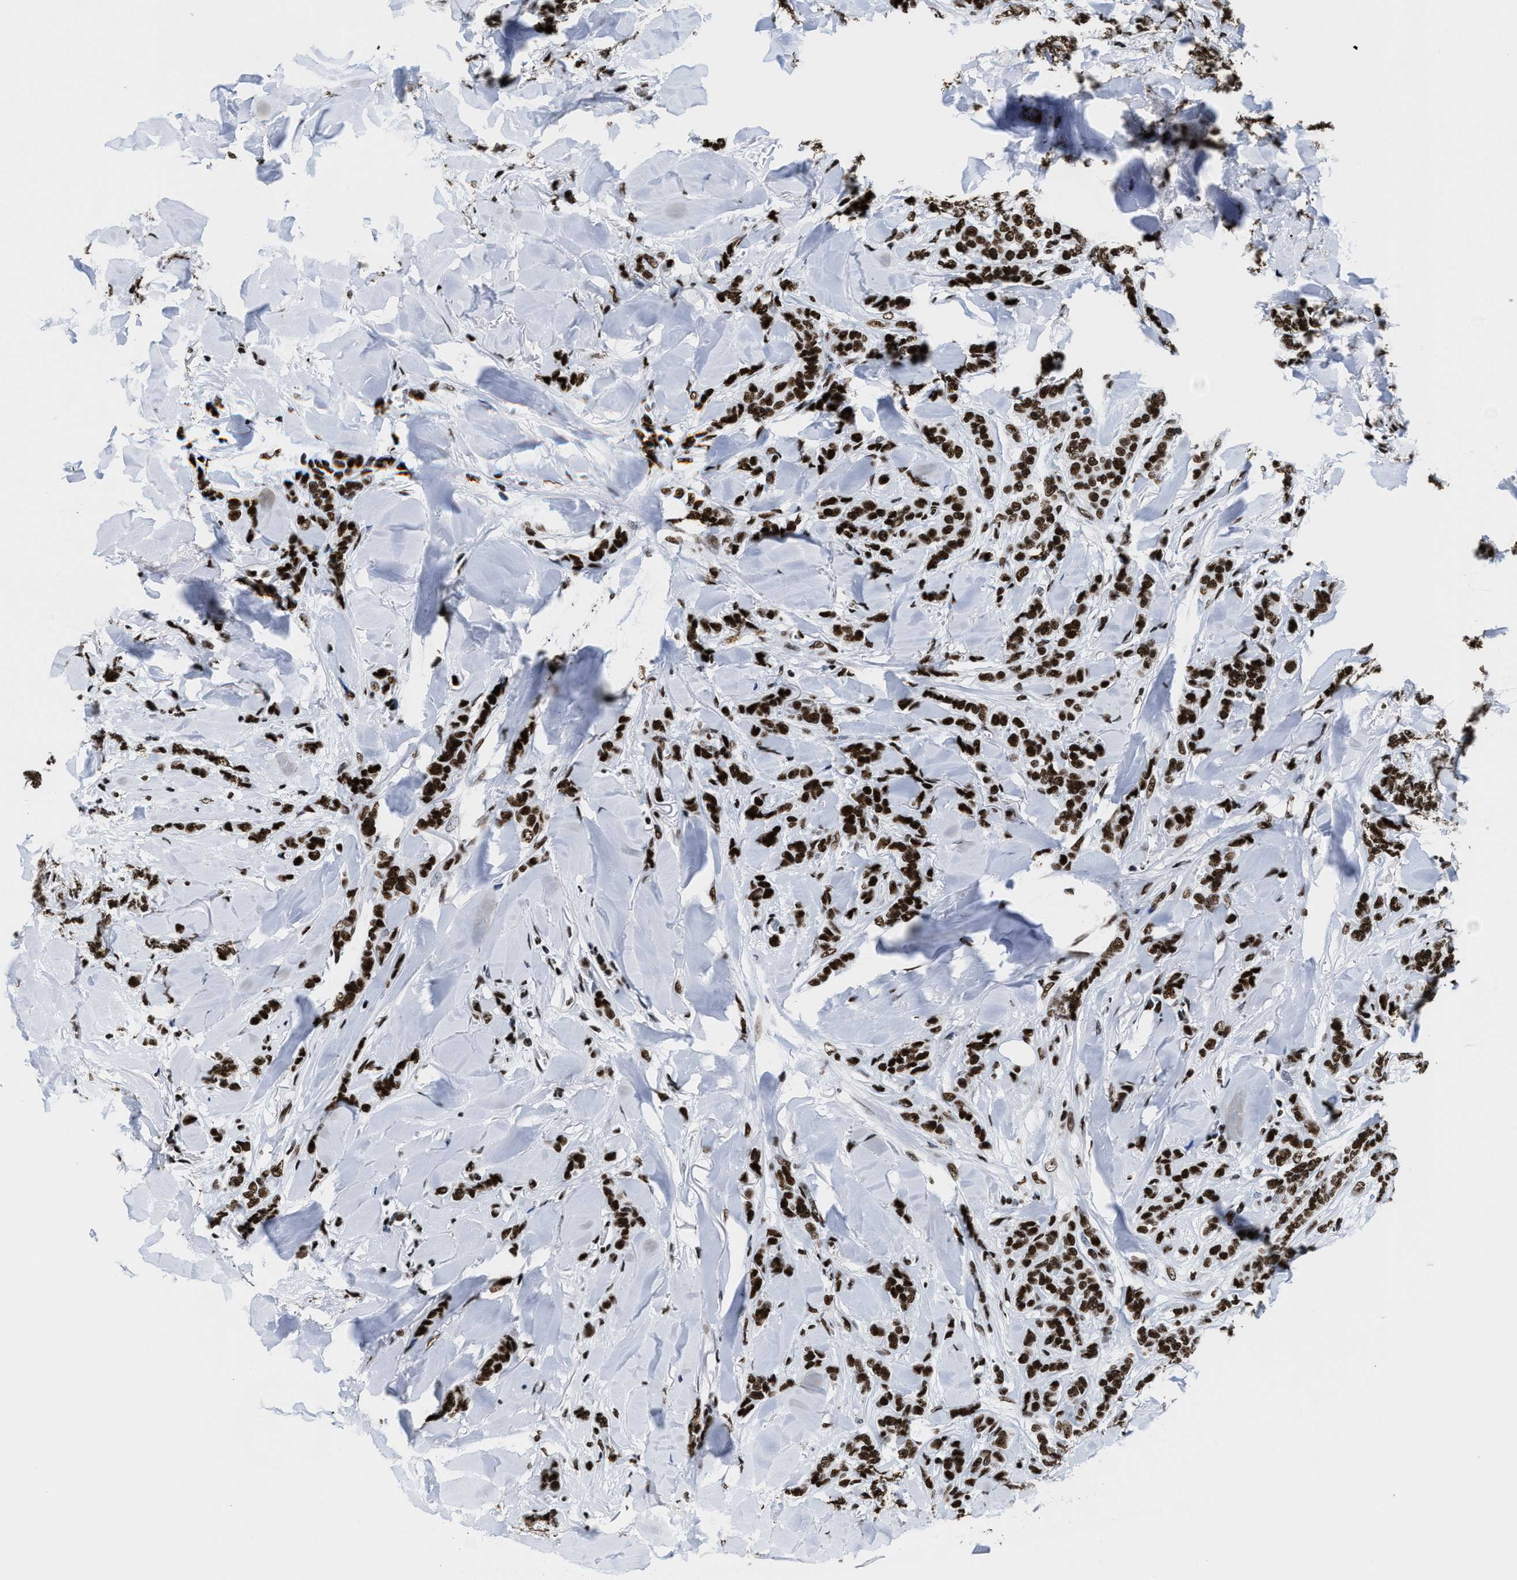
{"staining": {"intensity": "strong", "quantity": ">75%", "location": "nuclear"}, "tissue": "breast cancer", "cell_type": "Tumor cells", "image_type": "cancer", "snomed": [{"axis": "morphology", "description": "Lobular carcinoma"}, {"axis": "topography", "description": "Skin"}, {"axis": "topography", "description": "Breast"}], "caption": "This photomicrograph reveals IHC staining of breast cancer, with high strong nuclear staining in about >75% of tumor cells.", "gene": "SMARCC2", "patient": {"sex": "female", "age": 46}}